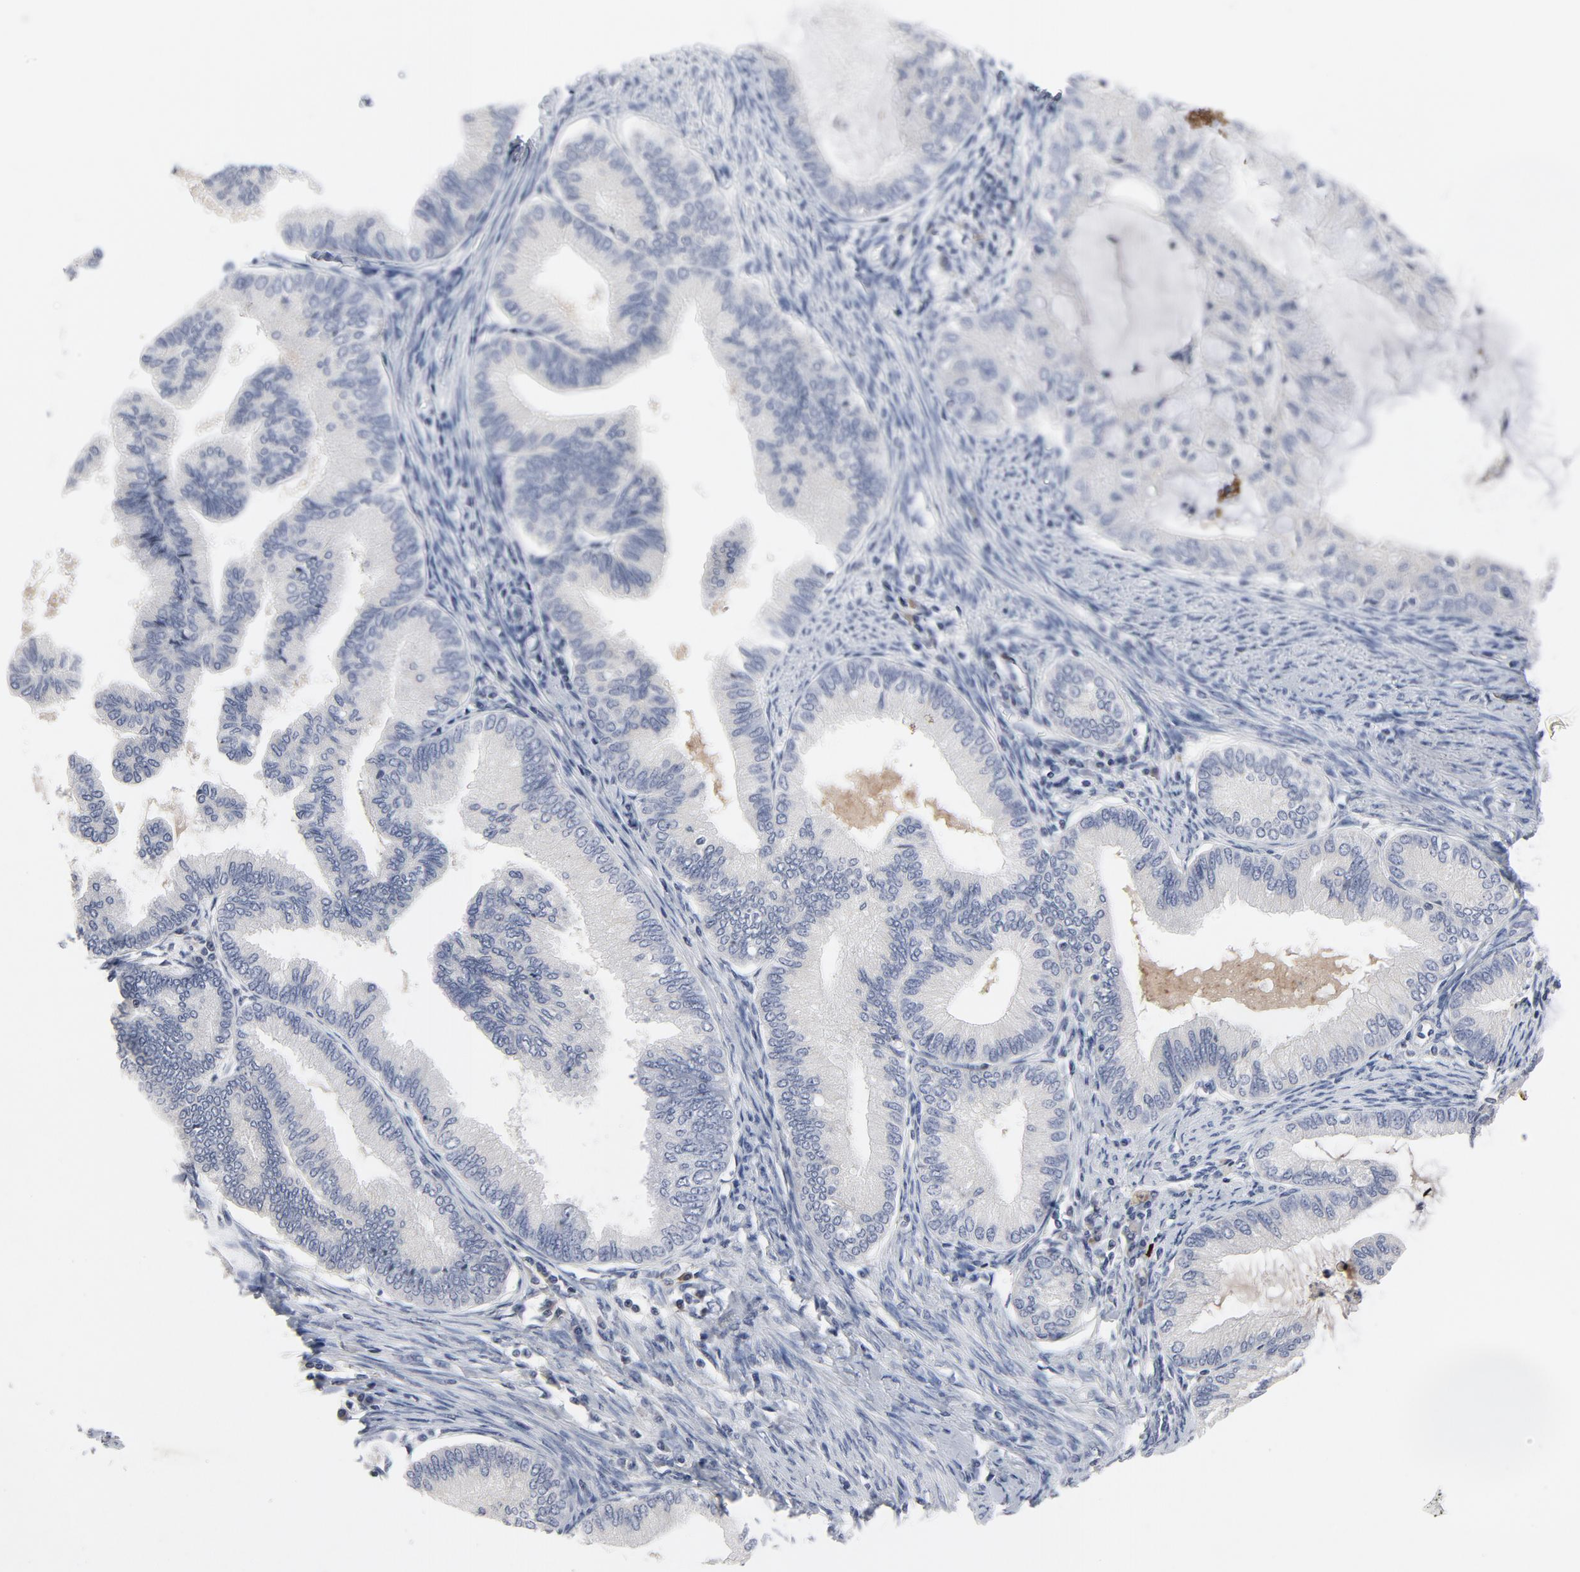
{"staining": {"intensity": "negative", "quantity": "none", "location": "none"}, "tissue": "endometrial cancer", "cell_type": "Tumor cells", "image_type": "cancer", "snomed": [{"axis": "morphology", "description": "Adenocarcinoma, NOS"}, {"axis": "topography", "description": "Endometrium"}], "caption": "The histopathology image demonstrates no significant staining in tumor cells of endometrial adenocarcinoma. (DAB (3,3'-diaminobenzidine) immunohistochemistry (IHC), high magnification).", "gene": "TCL1A", "patient": {"sex": "female", "age": 86}}